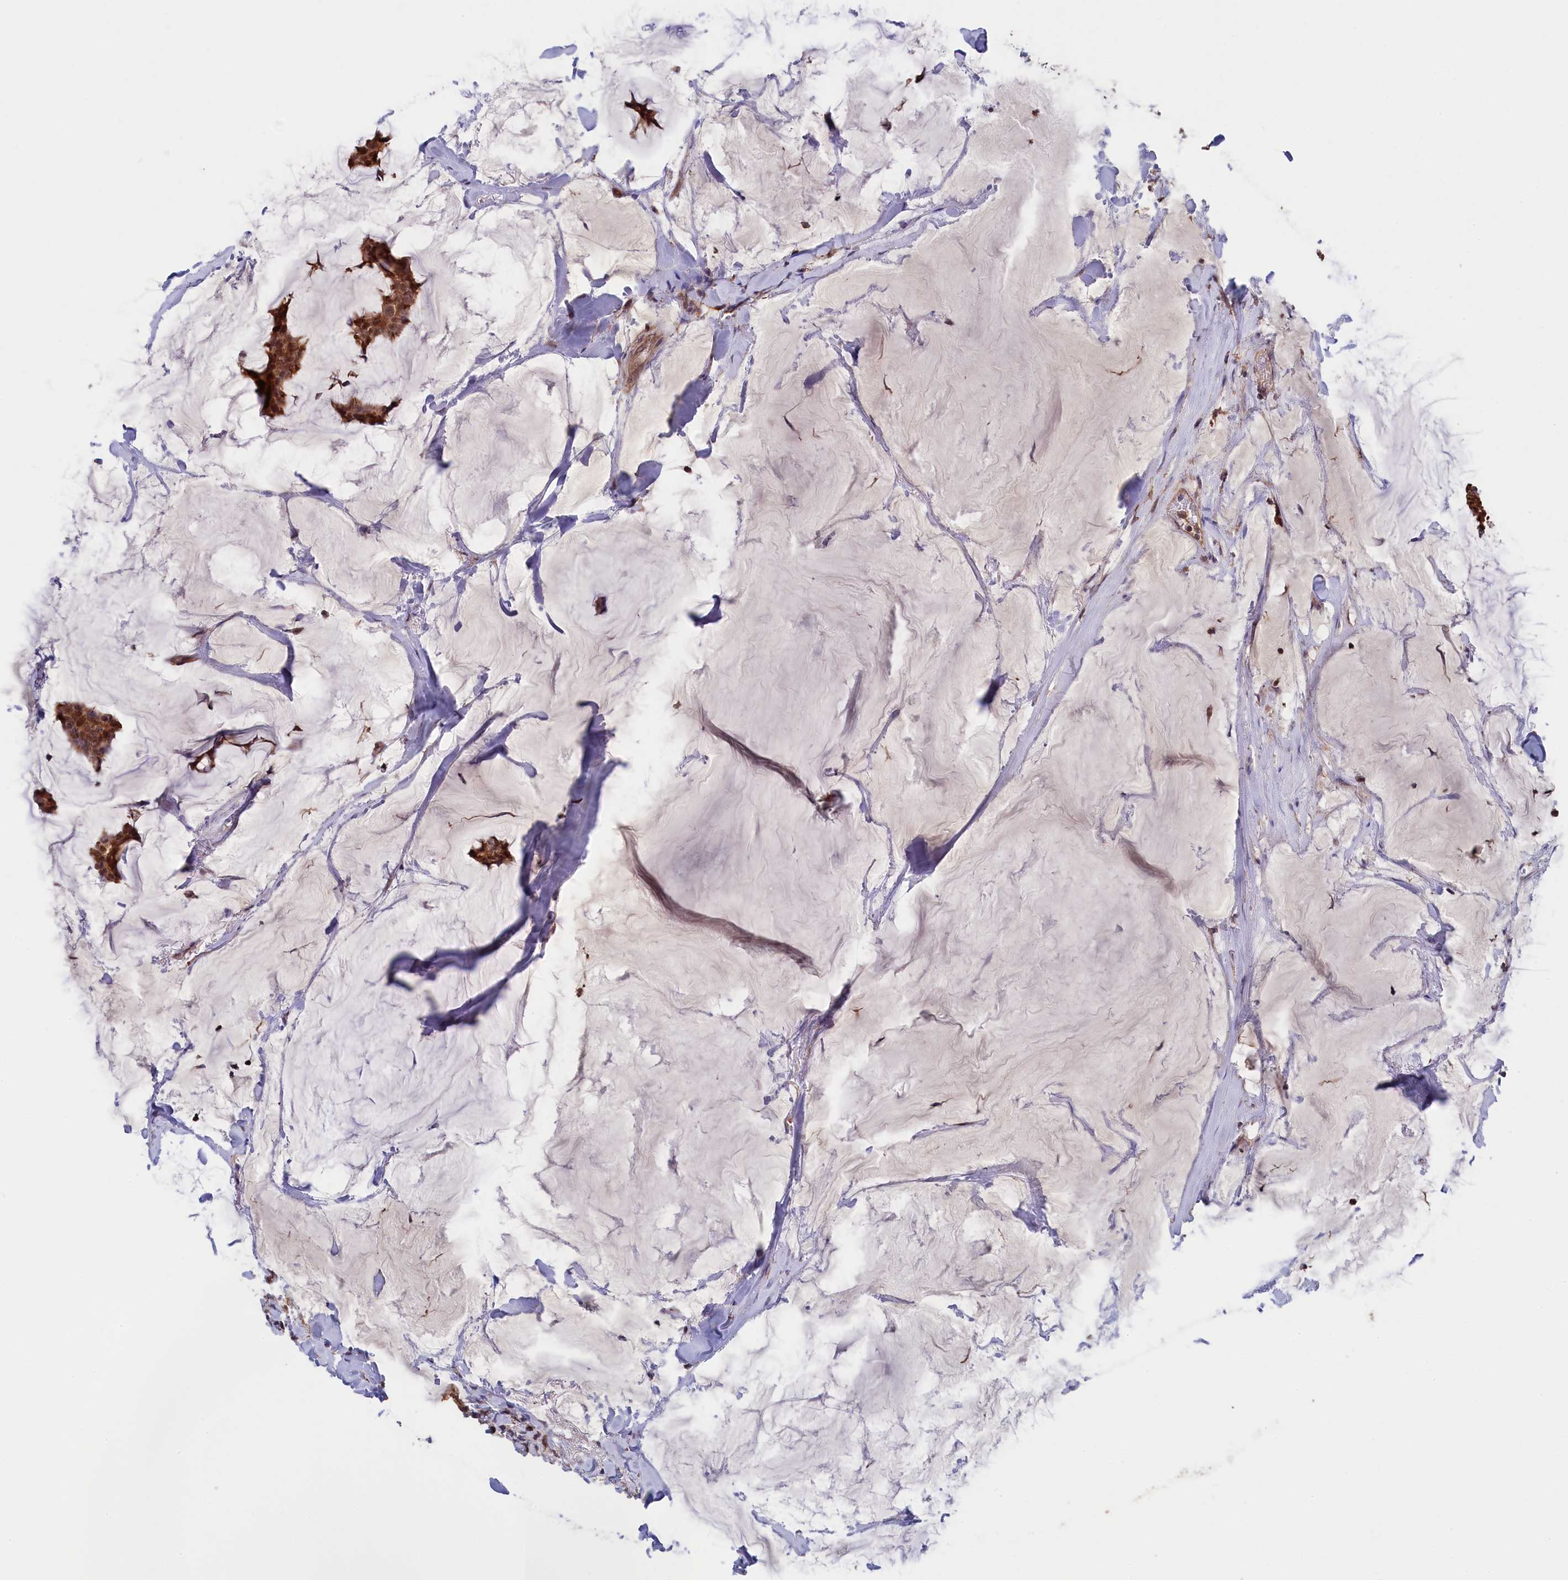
{"staining": {"intensity": "moderate", "quantity": ">75%", "location": "cytoplasmic/membranous,nuclear"}, "tissue": "breast cancer", "cell_type": "Tumor cells", "image_type": "cancer", "snomed": [{"axis": "morphology", "description": "Duct carcinoma"}, {"axis": "topography", "description": "Breast"}], "caption": "A high-resolution photomicrograph shows immunohistochemistry (IHC) staining of breast invasive ductal carcinoma, which exhibits moderate cytoplasmic/membranous and nuclear expression in about >75% of tumor cells.", "gene": "JPT2", "patient": {"sex": "female", "age": 93}}